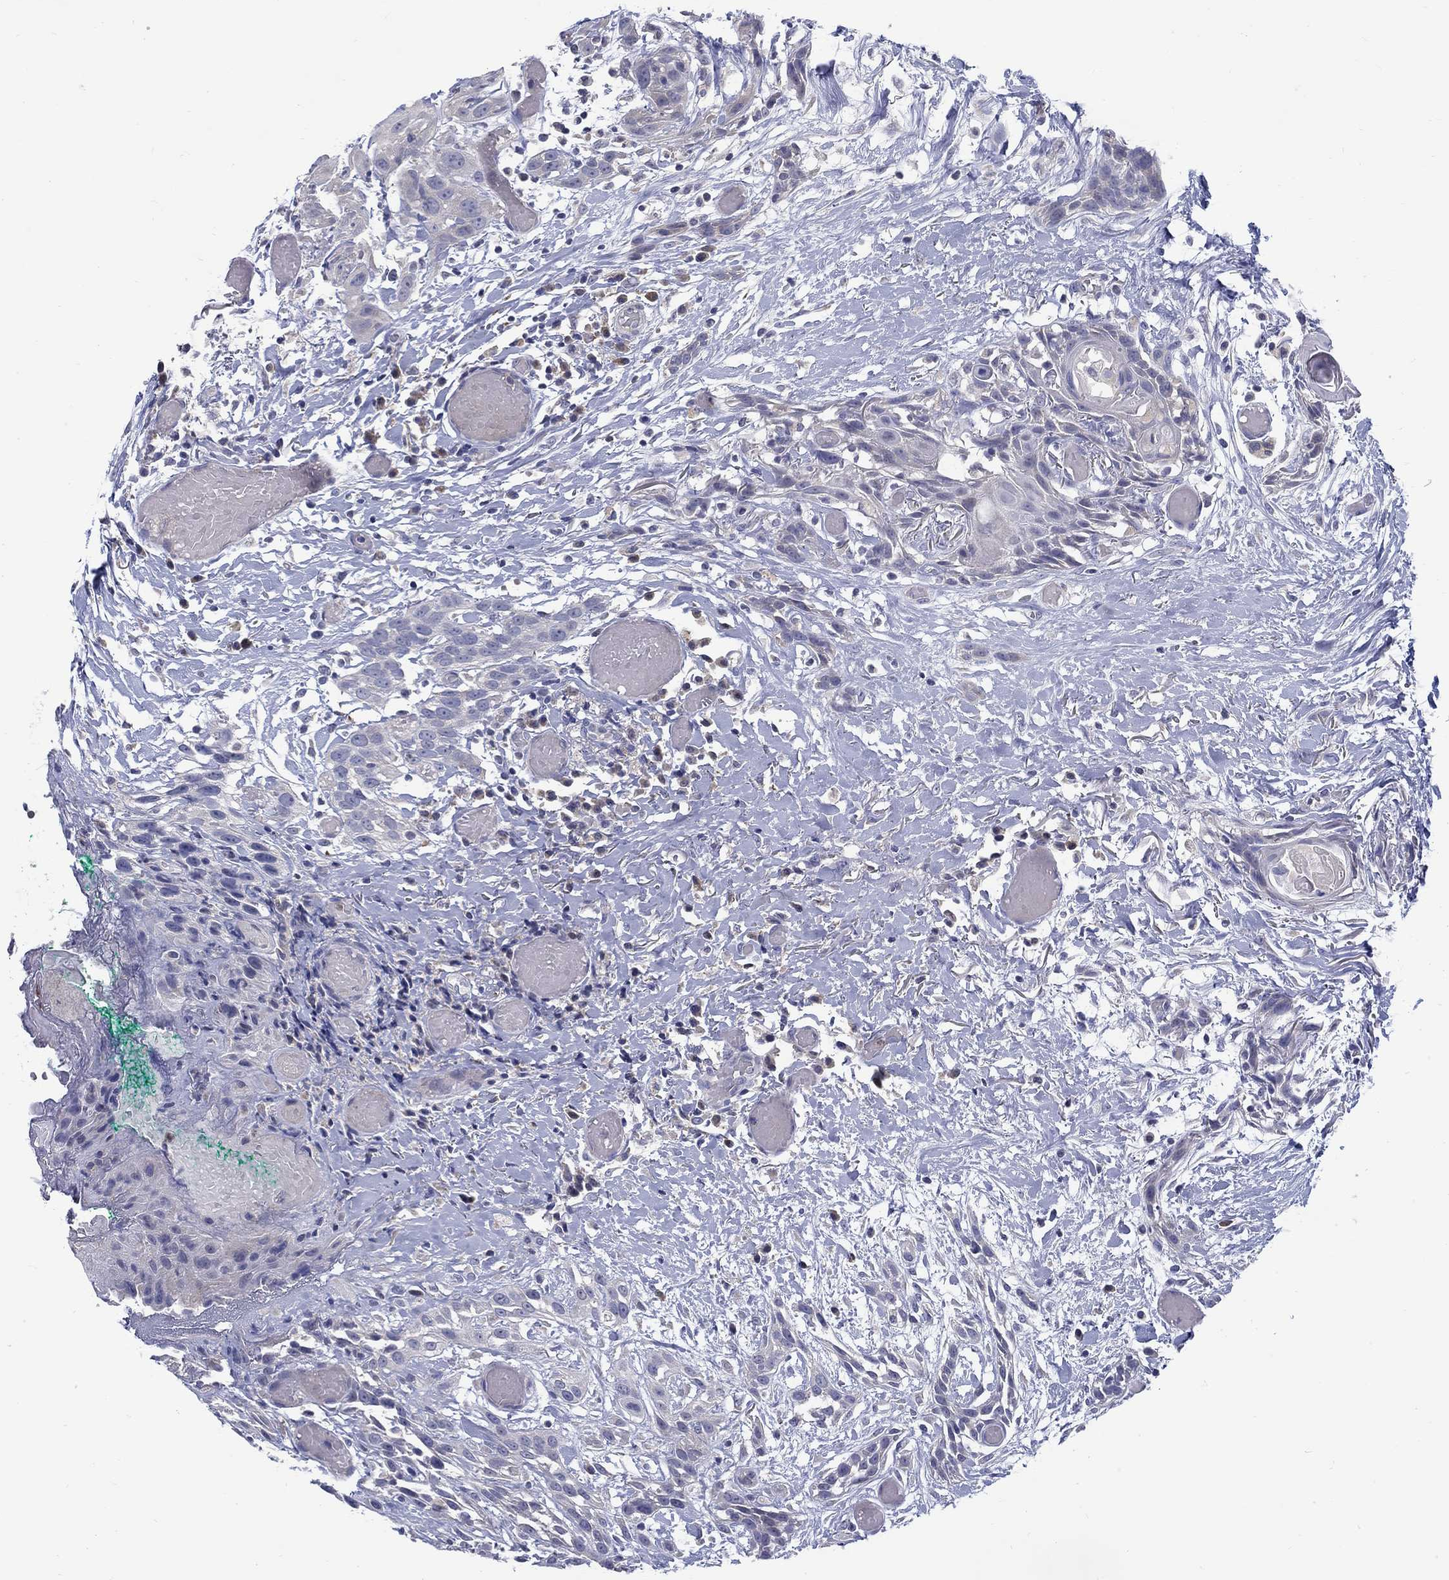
{"staining": {"intensity": "negative", "quantity": "none", "location": "none"}, "tissue": "head and neck cancer", "cell_type": "Tumor cells", "image_type": "cancer", "snomed": [{"axis": "morphology", "description": "Normal tissue, NOS"}, {"axis": "morphology", "description": "Squamous cell carcinoma, NOS"}, {"axis": "topography", "description": "Oral tissue"}, {"axis": "topography", "description": "Salivary gland"}, {"axis": "topography", "description": "Head-Neck"}], "caption": "Tumor cells are negative for brown protein staining in squamous cell carcinoma (head and neck). The staining is performed using DAB brown chromogen with nuclei counter-stained in using hematoxylin.", "gene": "ABCA4", "patient": {"sex": "female", "age": 62}}